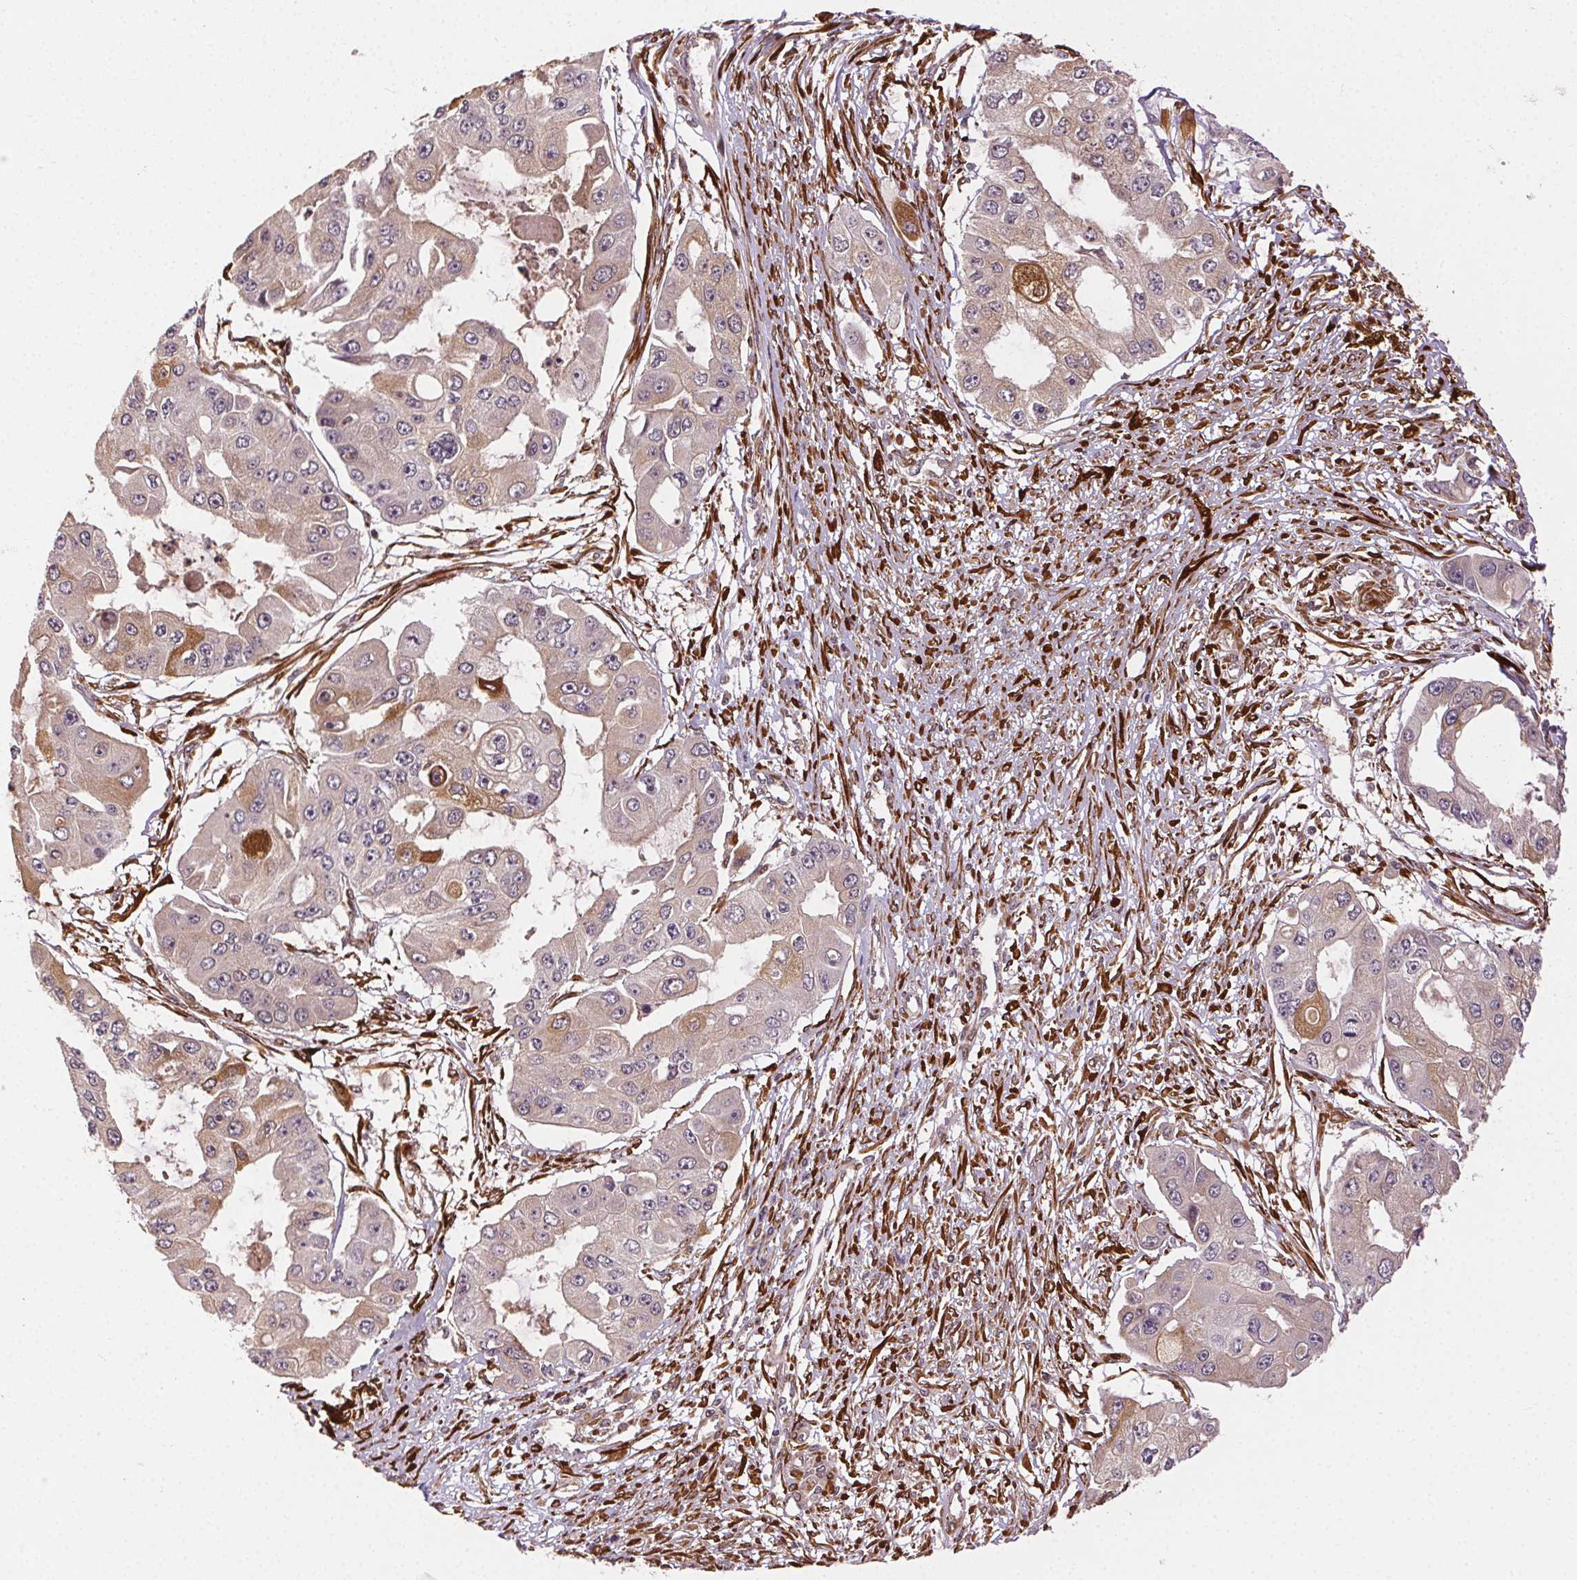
{"staining": {"intensity": "moderate", "quantity": "<25%", "location": "cytoplasmic/membranous"}, "tissue": "ovarian cancer", "cell_type": "Tumor cells", "image_type": "cancer", "snomed": [{"axis": "morphology", "description": "Cystadenocarcinoma, serous, NOS"}, {"axis": "topography", "description": "Ovary"}], "caption": "Serous cystadenocarcinoma (ovarian) was stained to show a protein in brown. There is low levels of moderate cytoplasmic/membranous positivity in approximately <25% of tumor cells.", "gene": "KLHL15", "patient": {"sex": "female", "age": 56}}